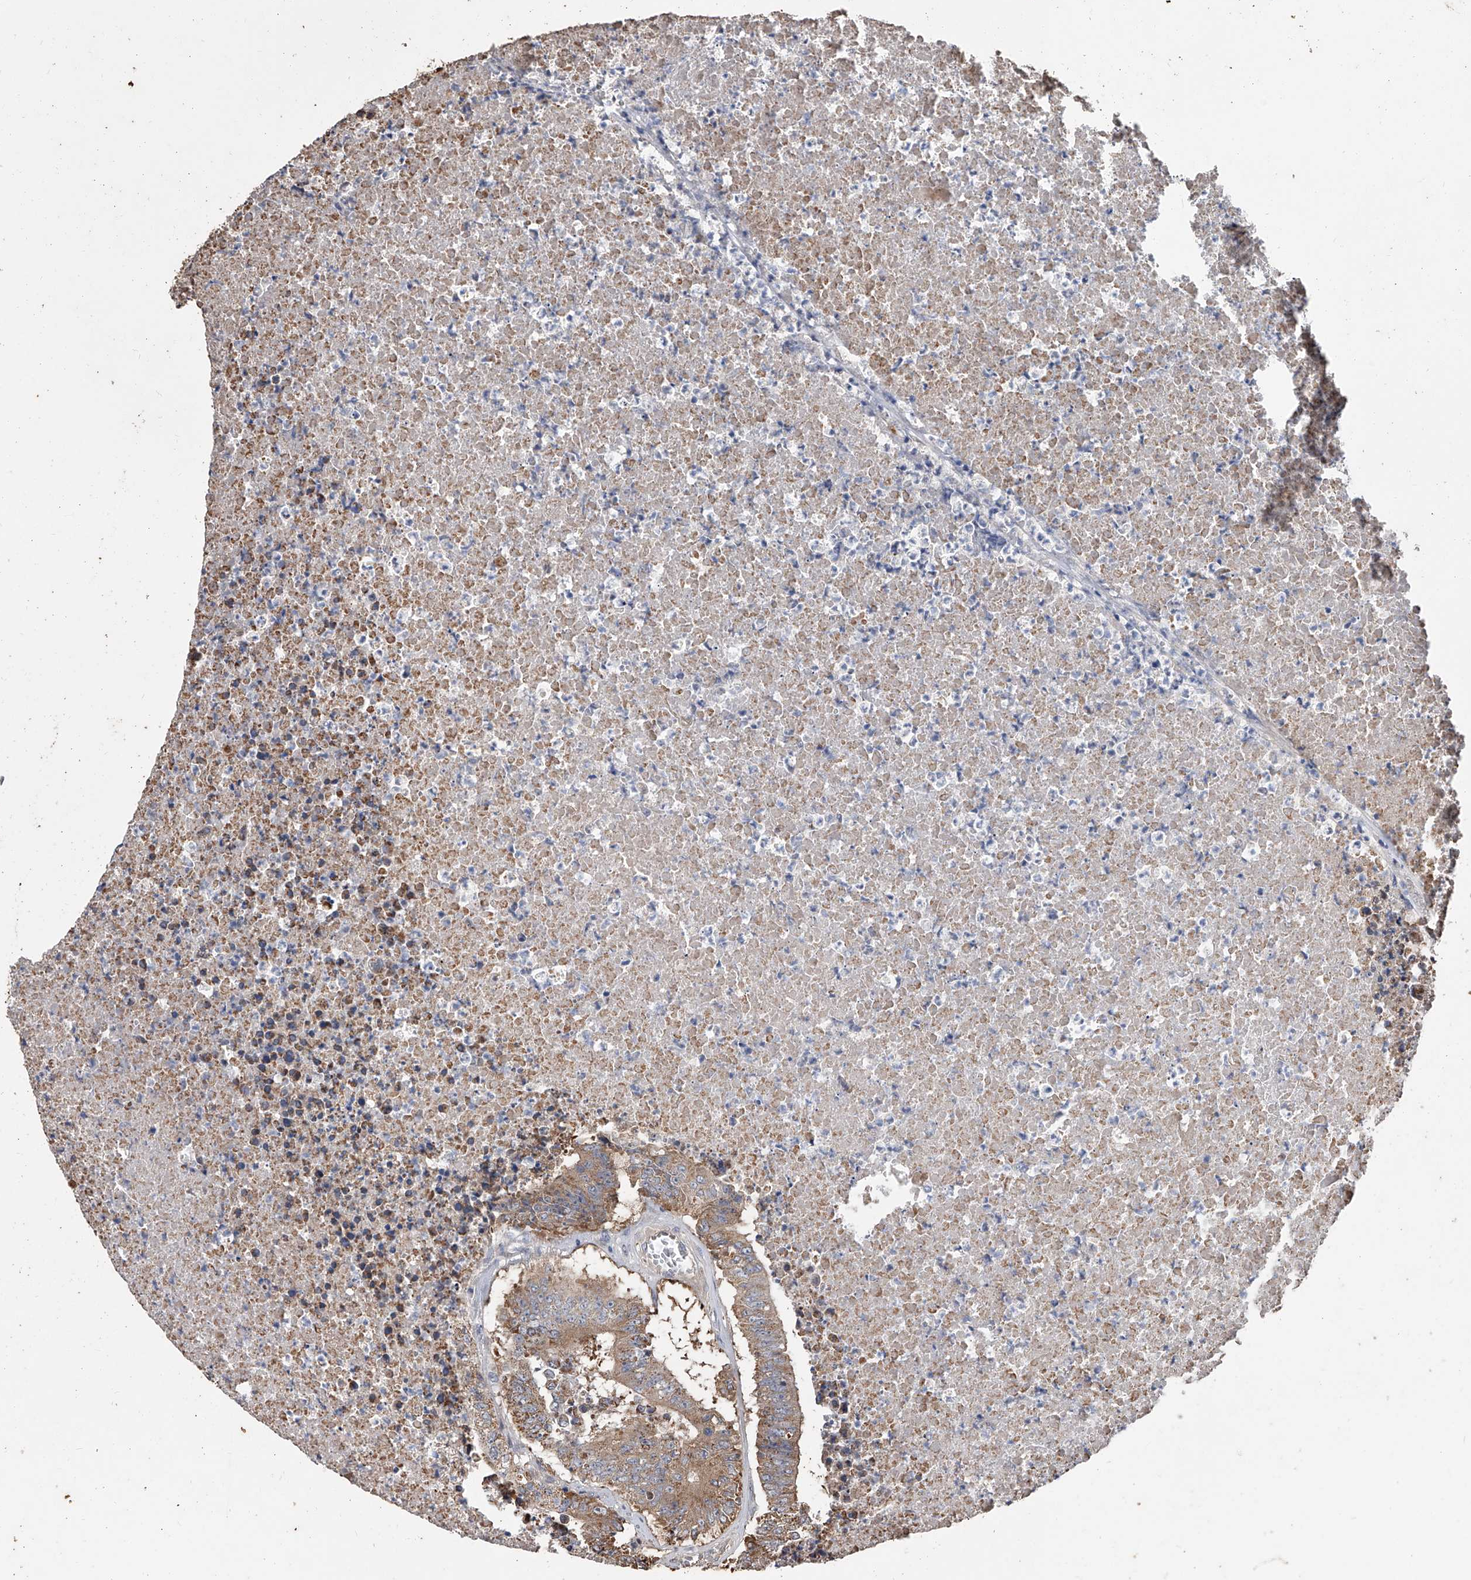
{"staining": {"intensity": "moderate", "quantity": ">75%", "location": "cytoplasmic/membranous"}, "tissue": "colorectal cancer", "cell_type": "Tumor cells", "image_type": "cancer", "snomed": [{"axis": "morphology", "description": "Adenocarcinoma, NOS"}, {"axis": "topography", "description": "Colon"}], "caption": "The immunohistochemical stain shows moderate cytoplasmic/membranous staining in tumor cells of colorectal cancer (adenocarcinoma) tissue.", "gene": "LTV1", "patient": {"sex": "male", "age": 87}}